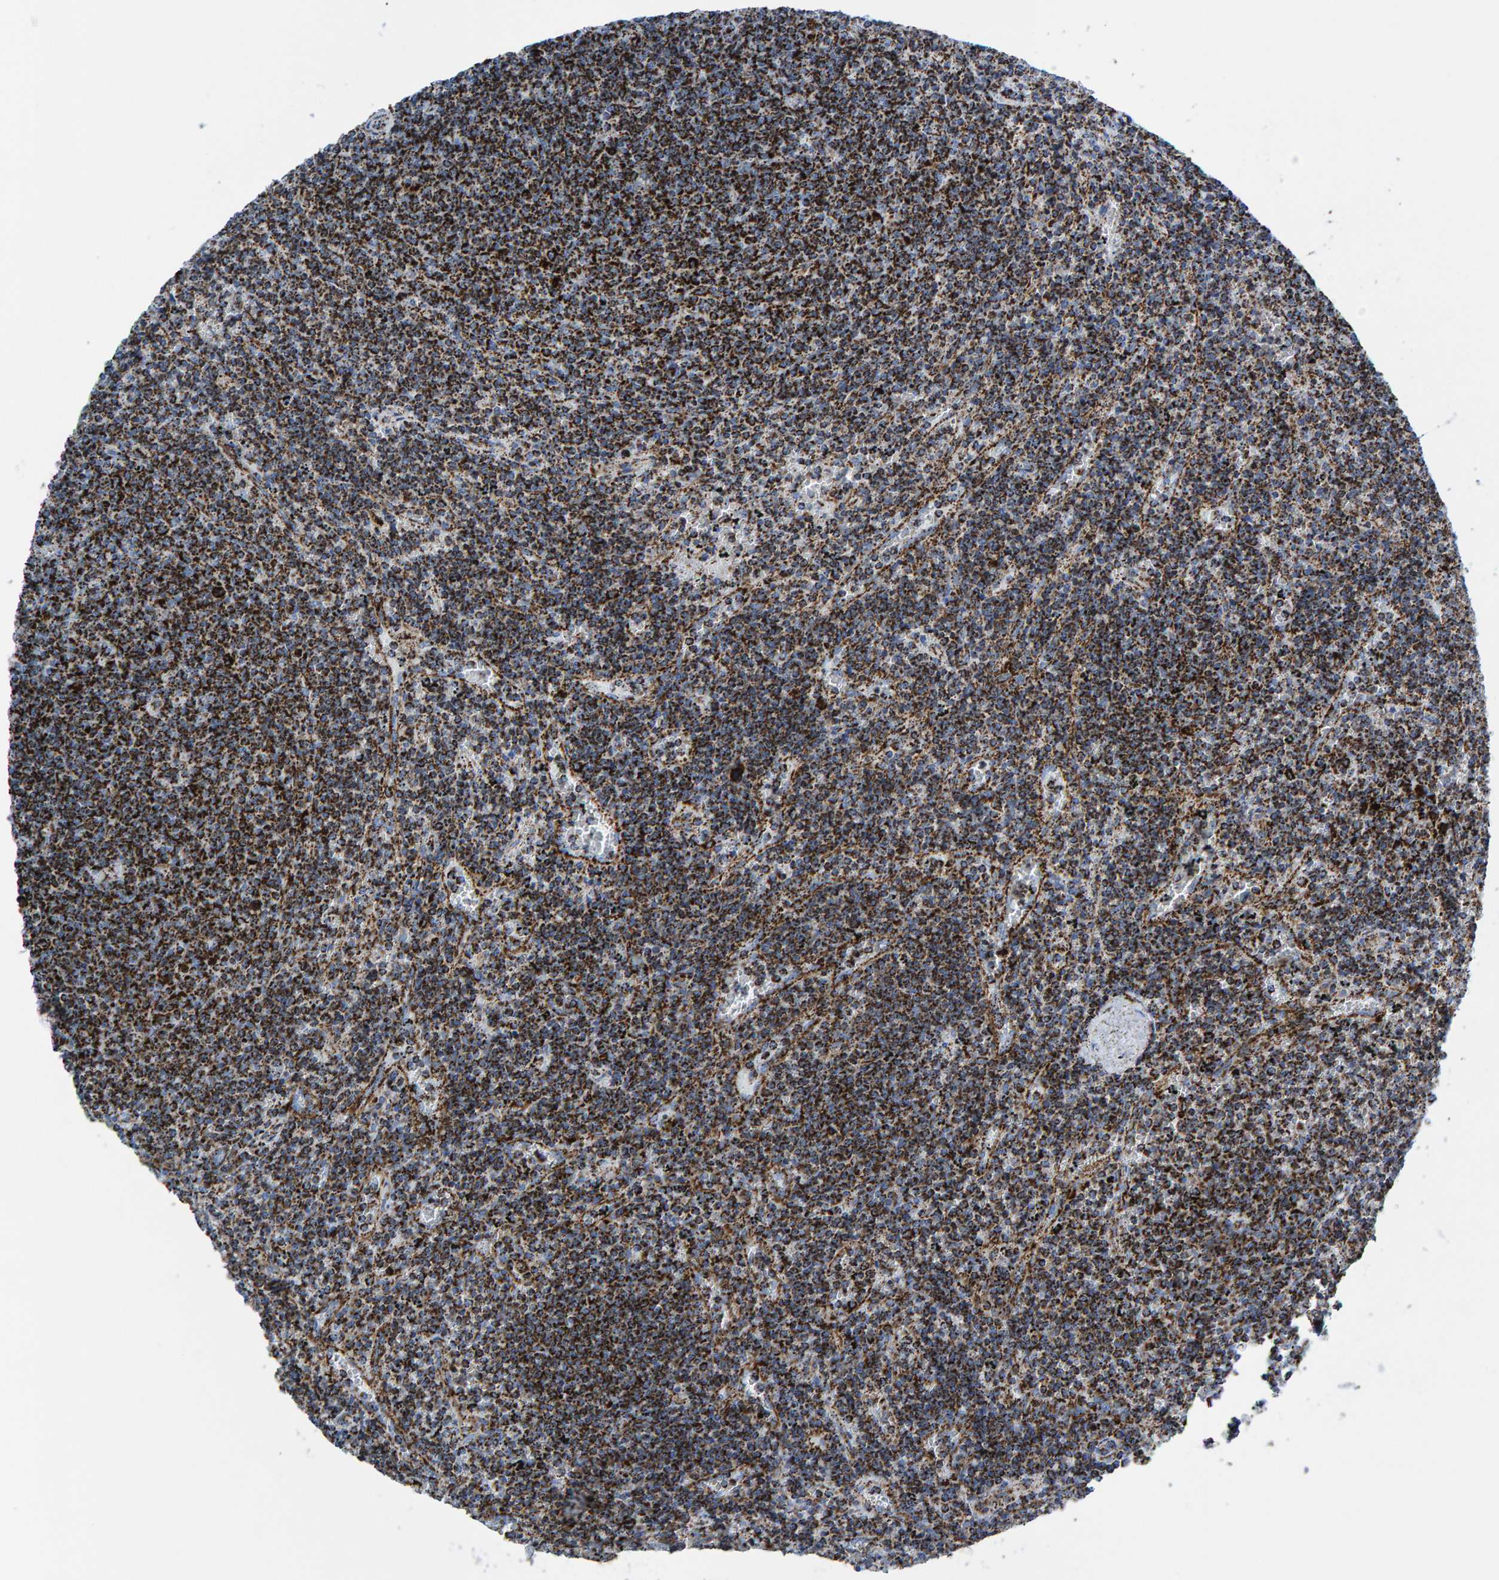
{"staining": {"intensity": "strong", "quantity": ">75%", "location": "cytoplasmic/membranous"}, "tissue": "lymphoma", "cell_type": "Tumor cells", "image_type": "cancer", "snomed": [{"axis": "morphology", "description": "Malignant lymphoma, non-Hodgkin's type, Low grade"}, {"axis": "topography", "description": "Spleen"}], "caption": "An IHC image of neoplastic tissue is shown. Protein staining in brown highlights strong cytoplasmic/membranous positivity in low-grade malignant lymphoma, non-Hodgkin's type within tumor cells.", "gene": "ENSG00000262660", "patient": {"sex": "female", "age": 50}}